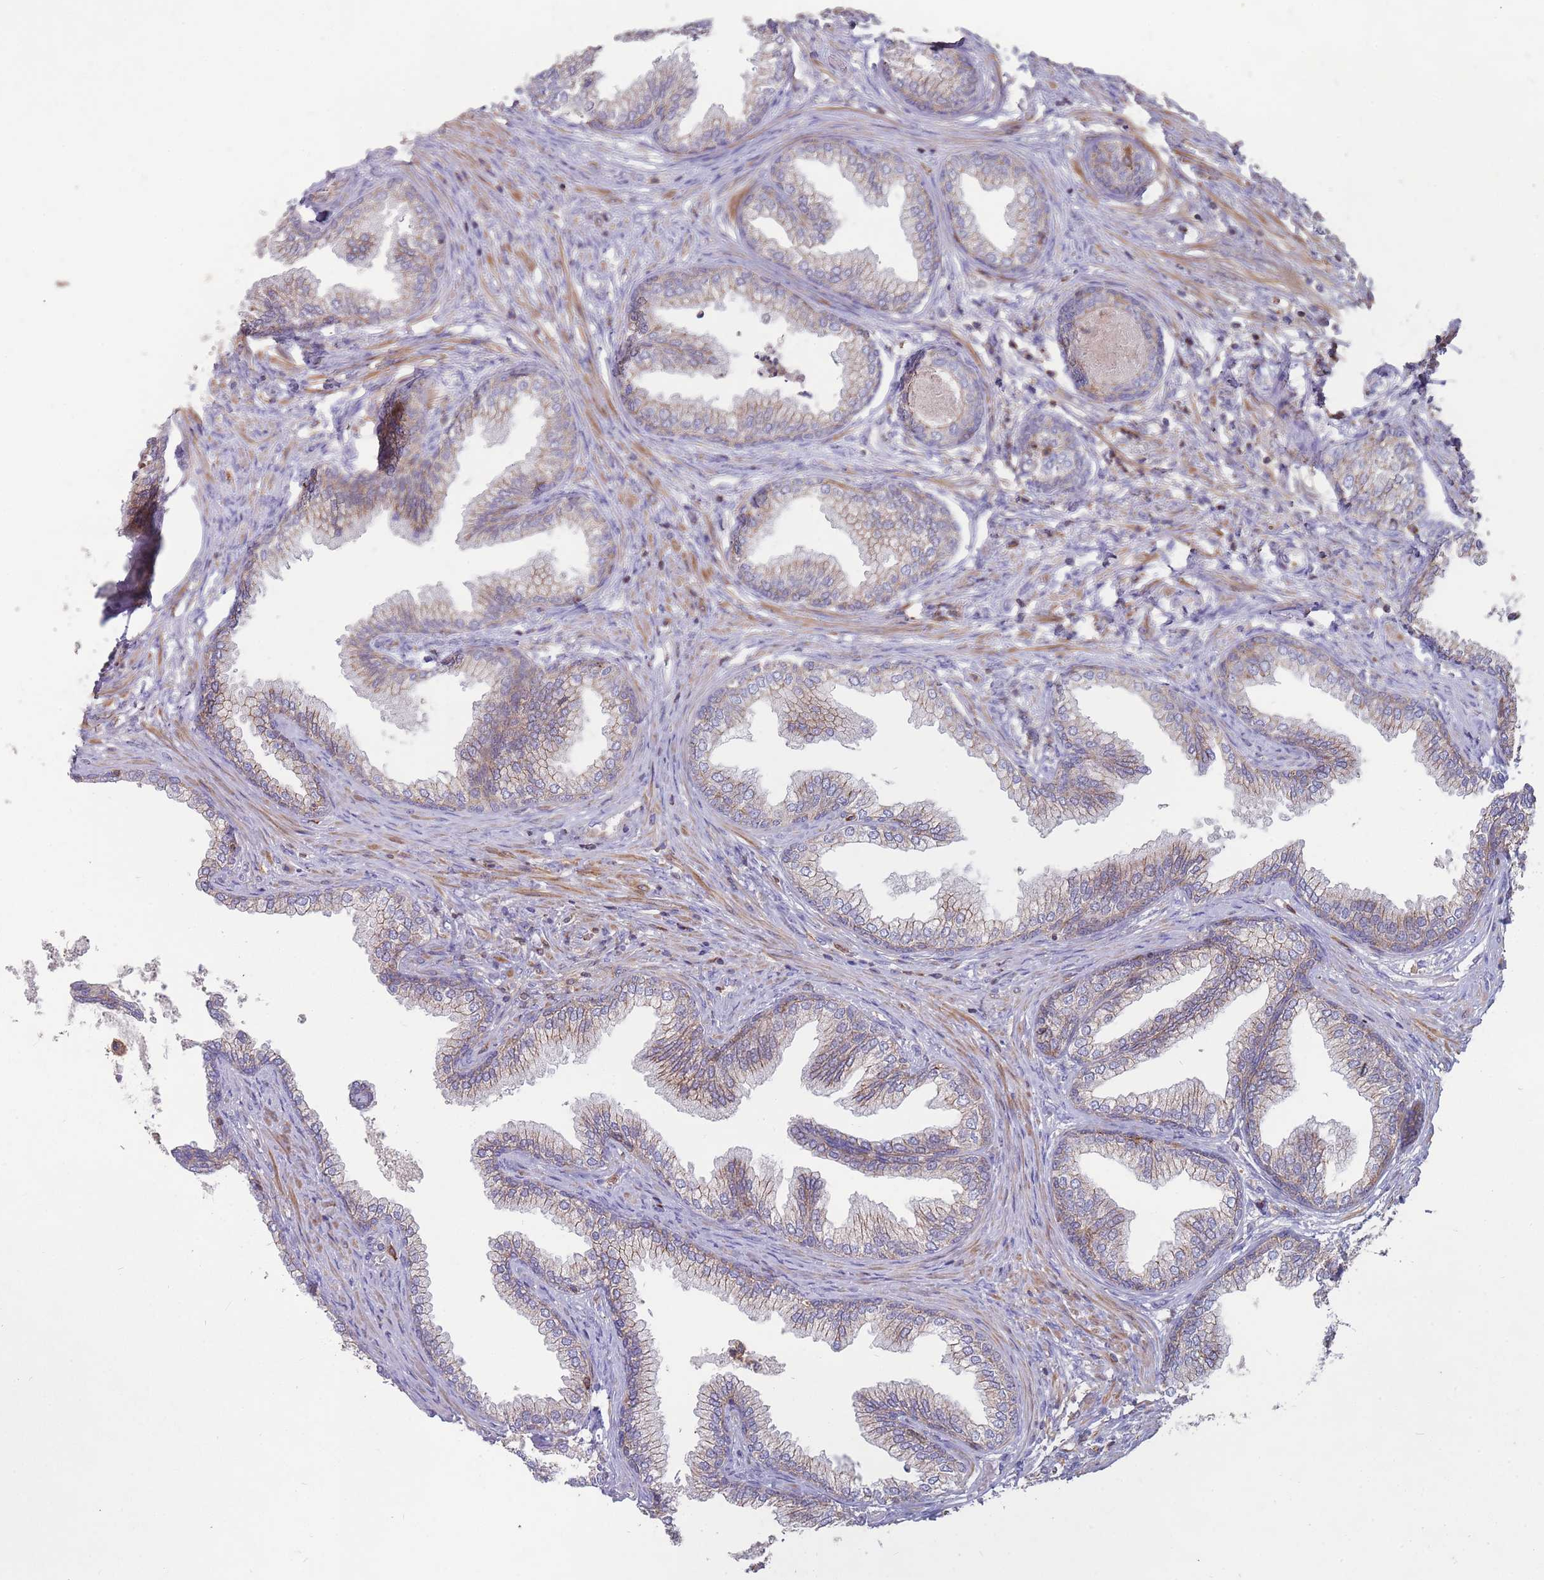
{"staining": {"intensity": "moderate", "quantity": "25%-75%", "location": "cytoplasmic/membranous"}, "tissue": "prostate", "cell_type": "Glandular cells", "image_type": "normal", "snomed": [{"axis": "morphology", "description": "Normal tissue, NOS"}, {"axis": "topography", "description": "Prostate"}], "caption": "Benign prostate reveals moderate cytoplasmic/membranous expression in approximately 25%-75% of glandular cells.", "gene": "CD33", "patient": {"sex": "male", "age": 76}}